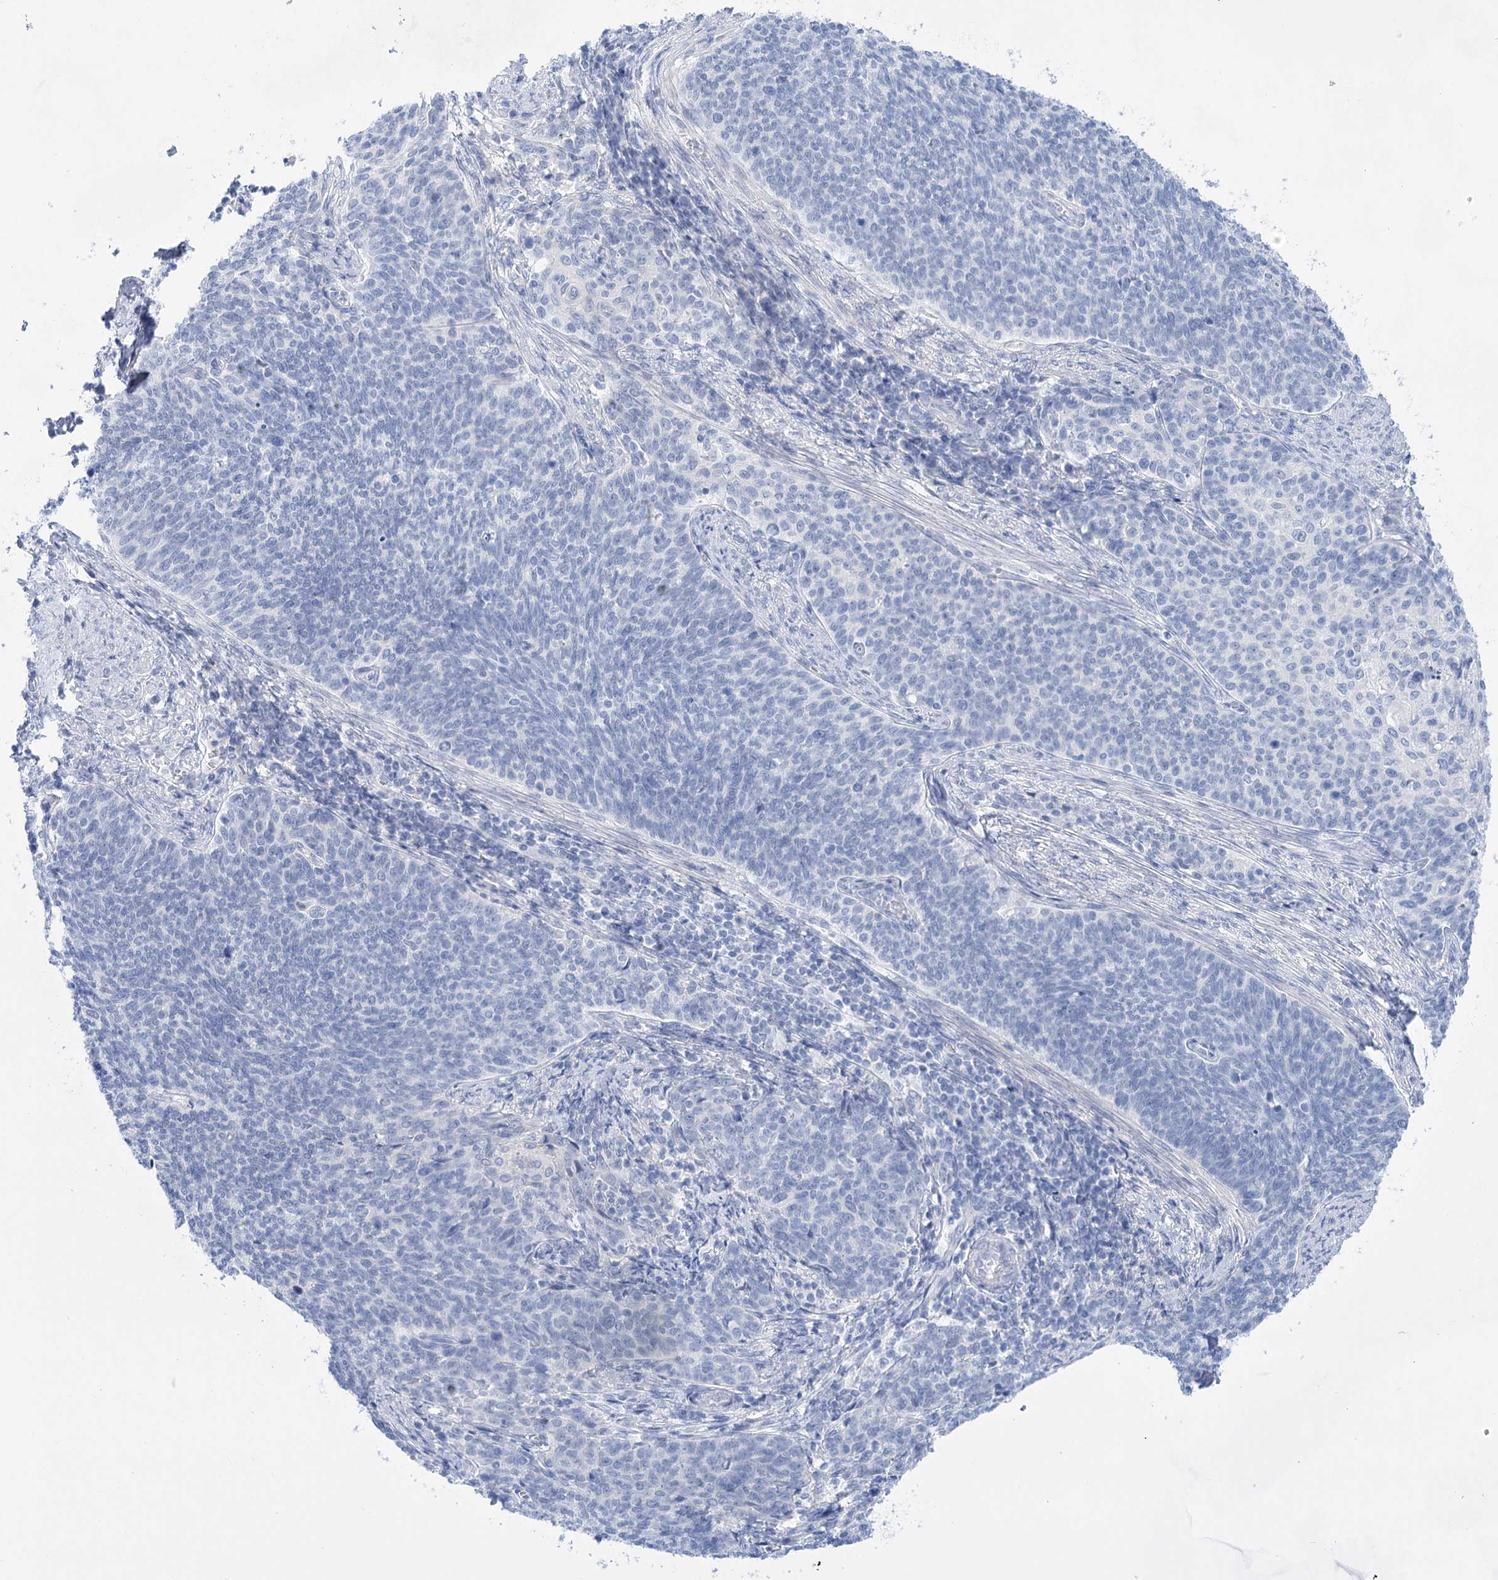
{"staining": {"intensity": "negative", "quantity": "none", "location": "none"}, "tissue": "cervical cancer", "cell_type": "Tumor cells", "image_type": "cancer", "snomed": [{"axis": "morphology", "description": "Squamous cell carcinoma, NOS"}, {"axis": "topography", "description": "Cervix"}], "caption": "Human squamous cell carcinoma (cervical) stained for a protein using immunohistochemistry demonstrates no positivity in tumor cells.", "gene": "LALBA", "patient": {"sex": "female", "age": 39}}